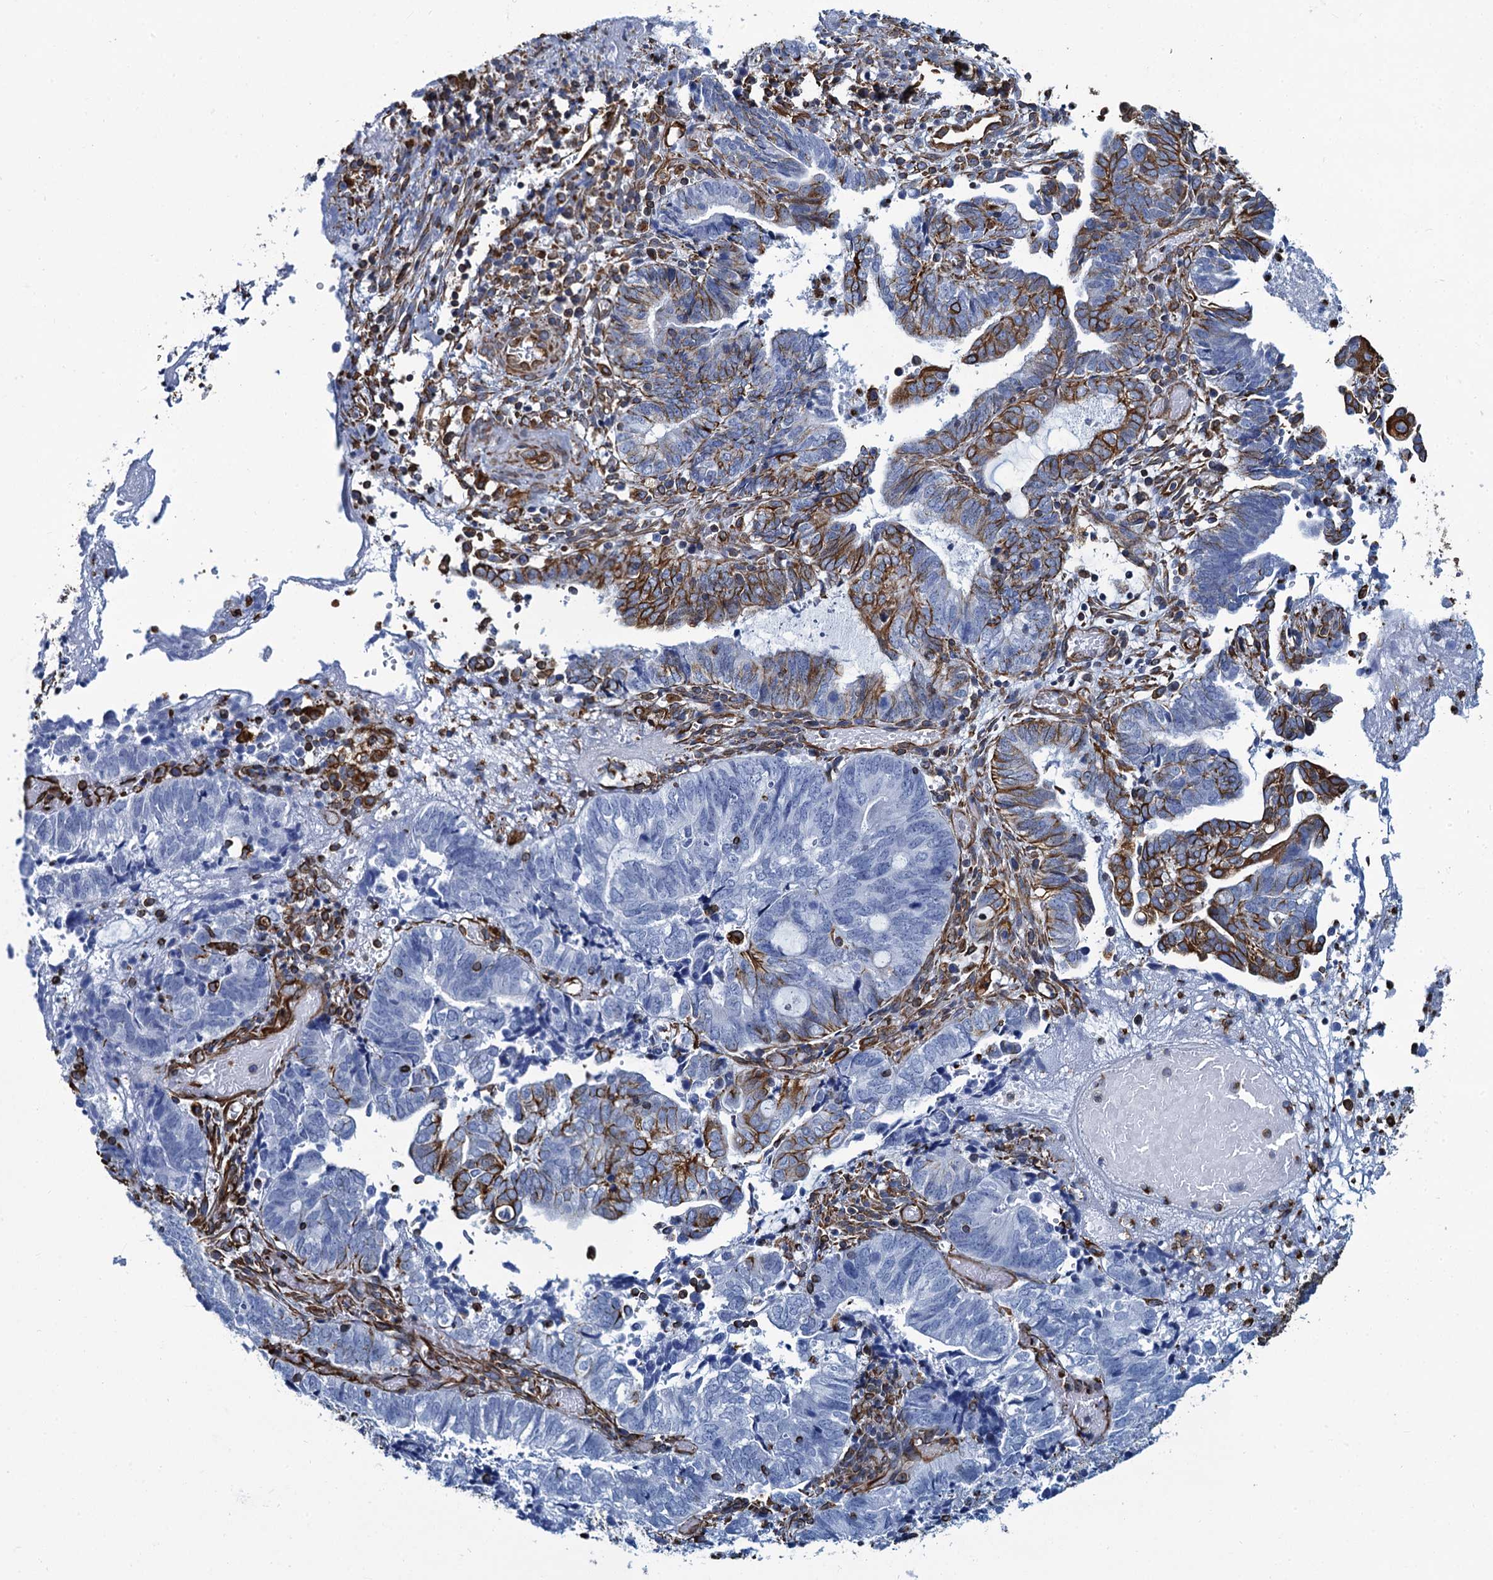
{"staining": {"intensity": "strong", "quantity": "<25%", "location": "cytoplasmic/membranous"}, "tissue": "endometrial cancer", "cell_type": "Tumor cells", "image_type": "cancer", "snomed": [{"axis": "morphology", "description": "Adenocarcinoma, NOS"}, {"axis": "topography", "description": "Uterus"}, {"axis": "topography", "description": "Endometrium"}], "caption": "Brown immunohistochemical staining in endometrial cancer (adenocarcinoma) exhibits strong cytoplasmic/membranous staining in about <25% of tumor cells.", "gene": "PGM2", "patient": {"sex": "female", "age": 70}}